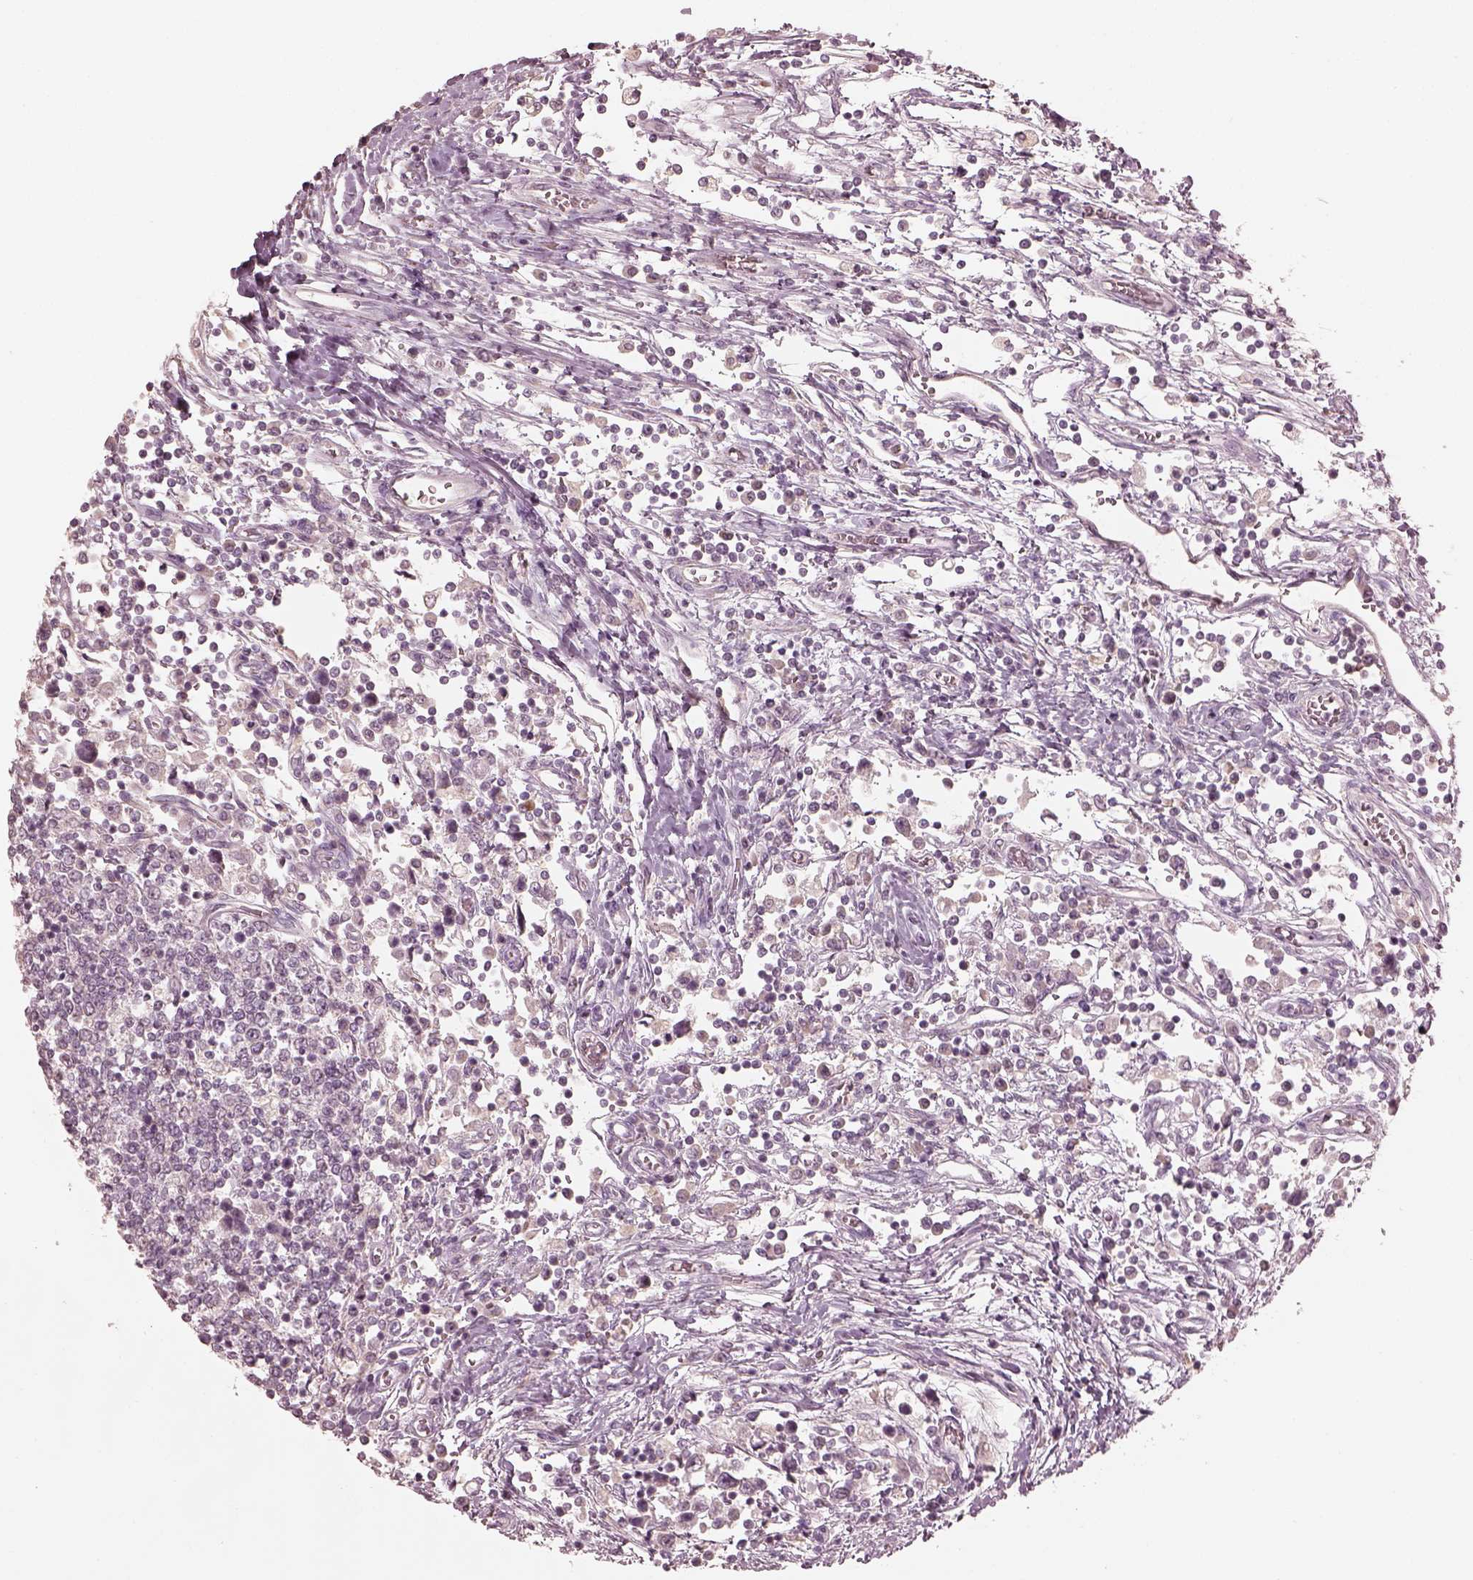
{"staining": {"intensity": "negative", "quantity": "none", "location": "none"}, "tissue": "testis cancer", "cell_type": "Tumor cells", "image_type": "cancer", "snomed": [{"axis": "morphology", "description": "Seminoma, NOS"}, {"axis": "topography", "description": "Testis"}], "caption": "Tumor cells are negative for brown protein staining in testis cancer (seminoma).", "gene": "ANKLE1", "patient": {"sex": "male", "age": 34}}